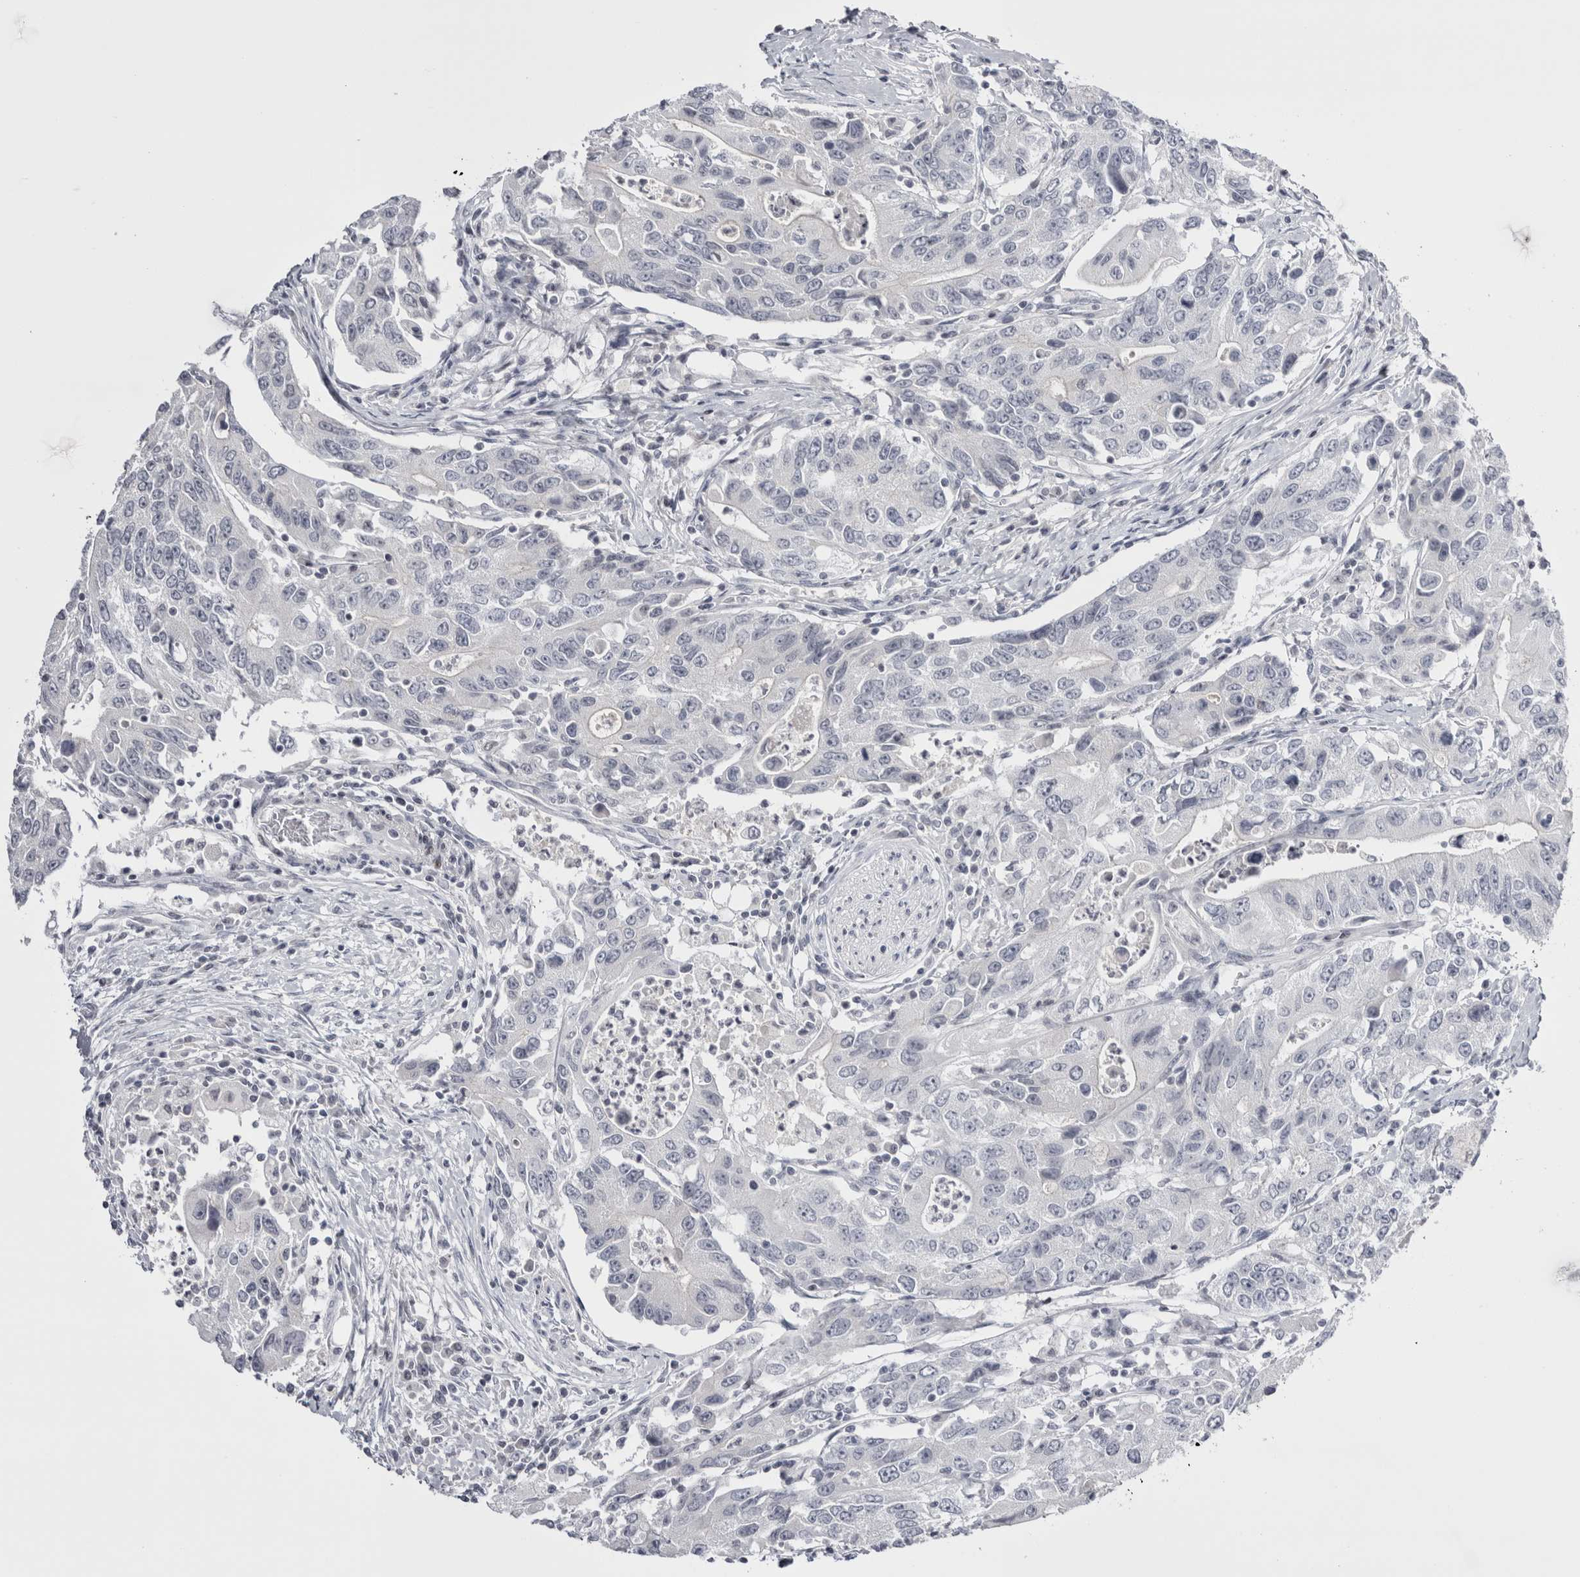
{"staining": {"intensity": "negative", "quantity": "none", "location": "none"}, "tissue": "colorectal cancer", "cell_type": "Tumor cells", "image_type": "cancer", "snomed": [{"axis": "morphology", "description": "Adenocarcinoma, NOS"}, {"axis": "topography", "description": "Colon"}], "caption": "Tumor cells show no significant protein positivity in colorectal cancer (adenocarcinoma).", "gene": "FNDC8", "patient": {"sex": "female", "age": 77}}